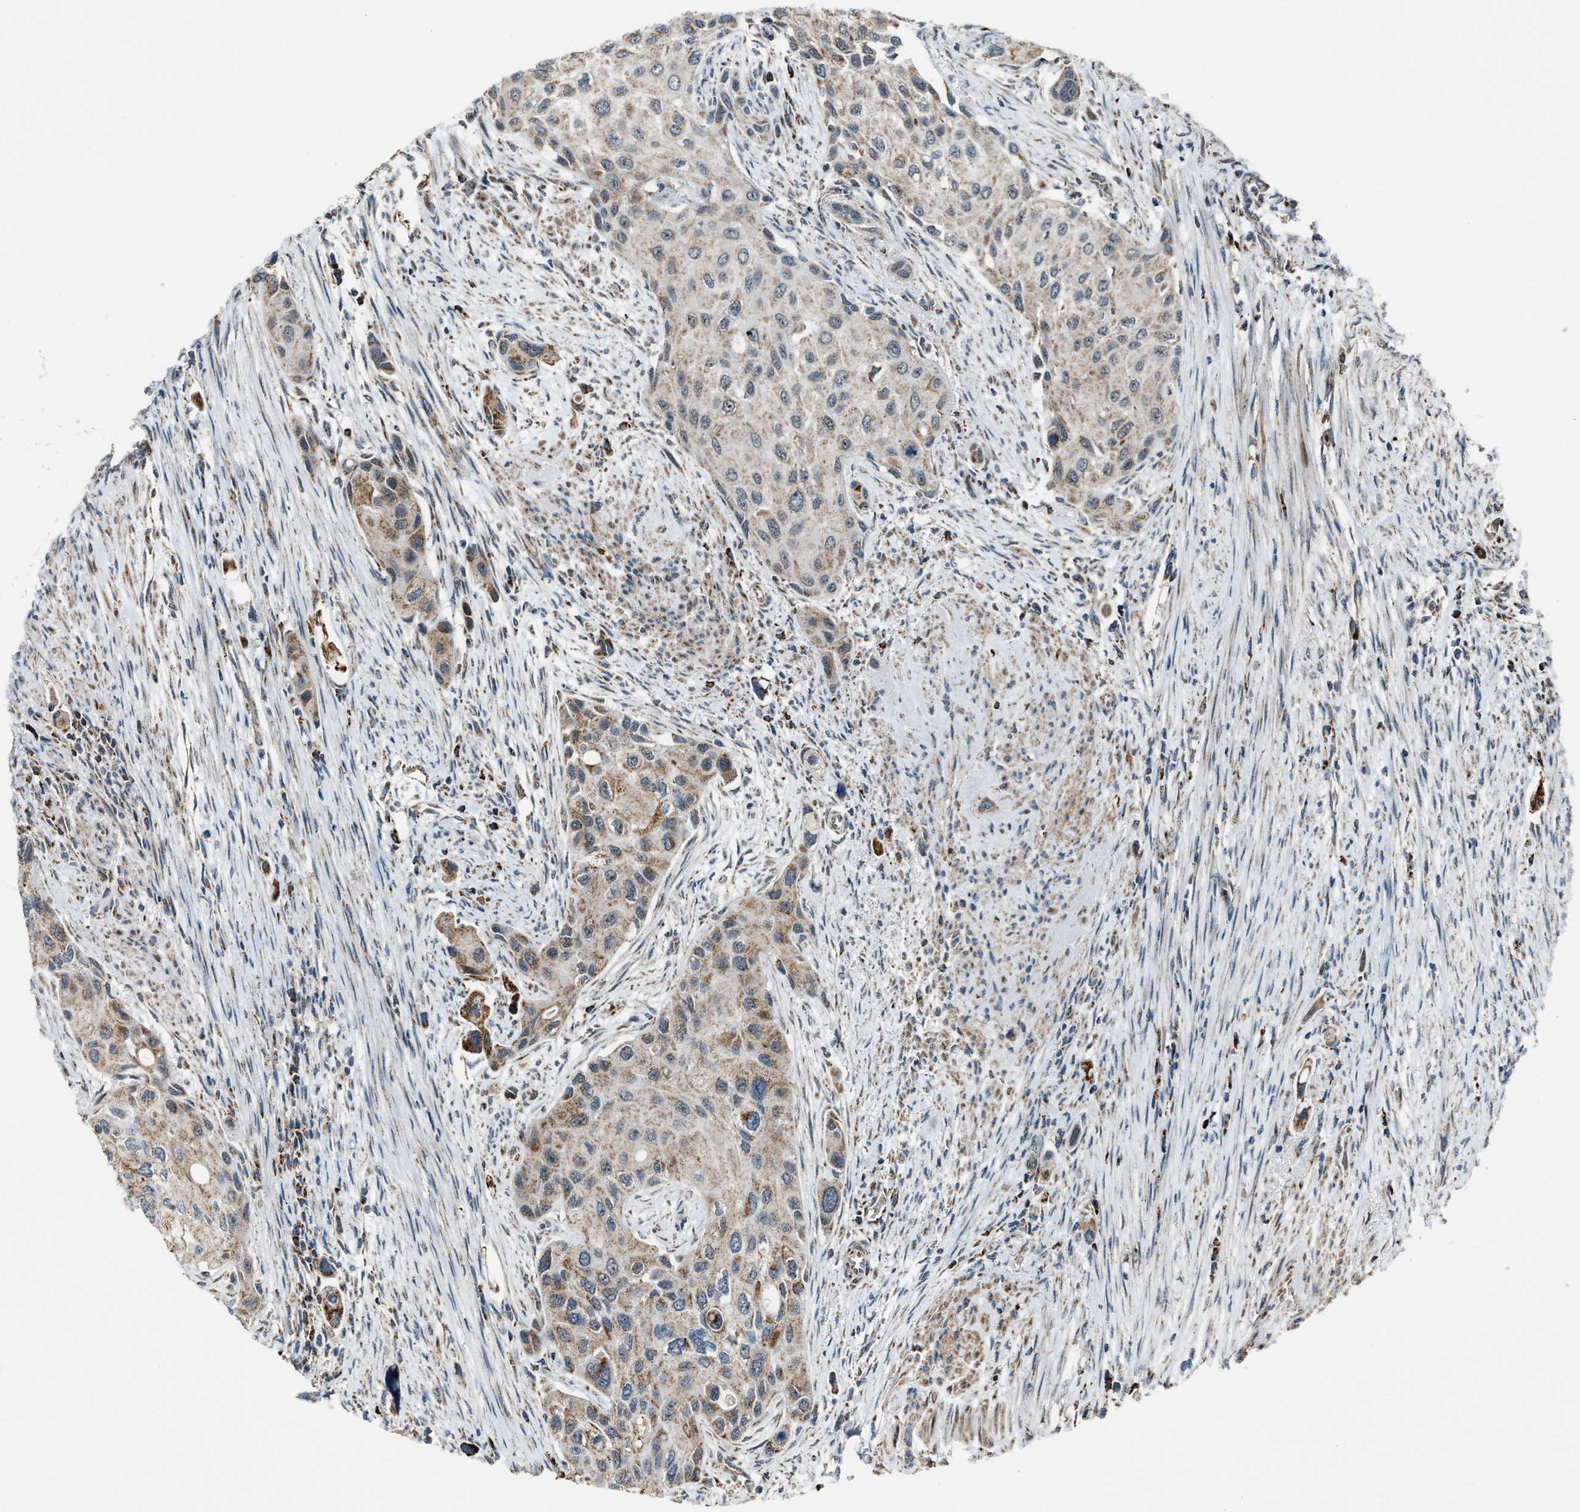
{"staining": {"intensity": "moderate", "quantity": "25%-75%", "location": "cytoplasmic/membranous"}, "tissue": "urothelial cancer", "cell_type": "Tumor cells", "image_type": "cancer", "snomed": [{"axis": "morphology", "description": "Urothelial carcinoma, High grade"}, {"axis": "topography", "description": "Urinary bladder"}], "caption": "The histopathology image shows immunohistochemical staining of urothelial carcinoma (high-grade). There is moderate cytoplasmic/membranous expression is appreciated in approximately 25%-75% of tumor cells.", "gene": "CHN2", "patient": {"sex": "female", "age": 56}}